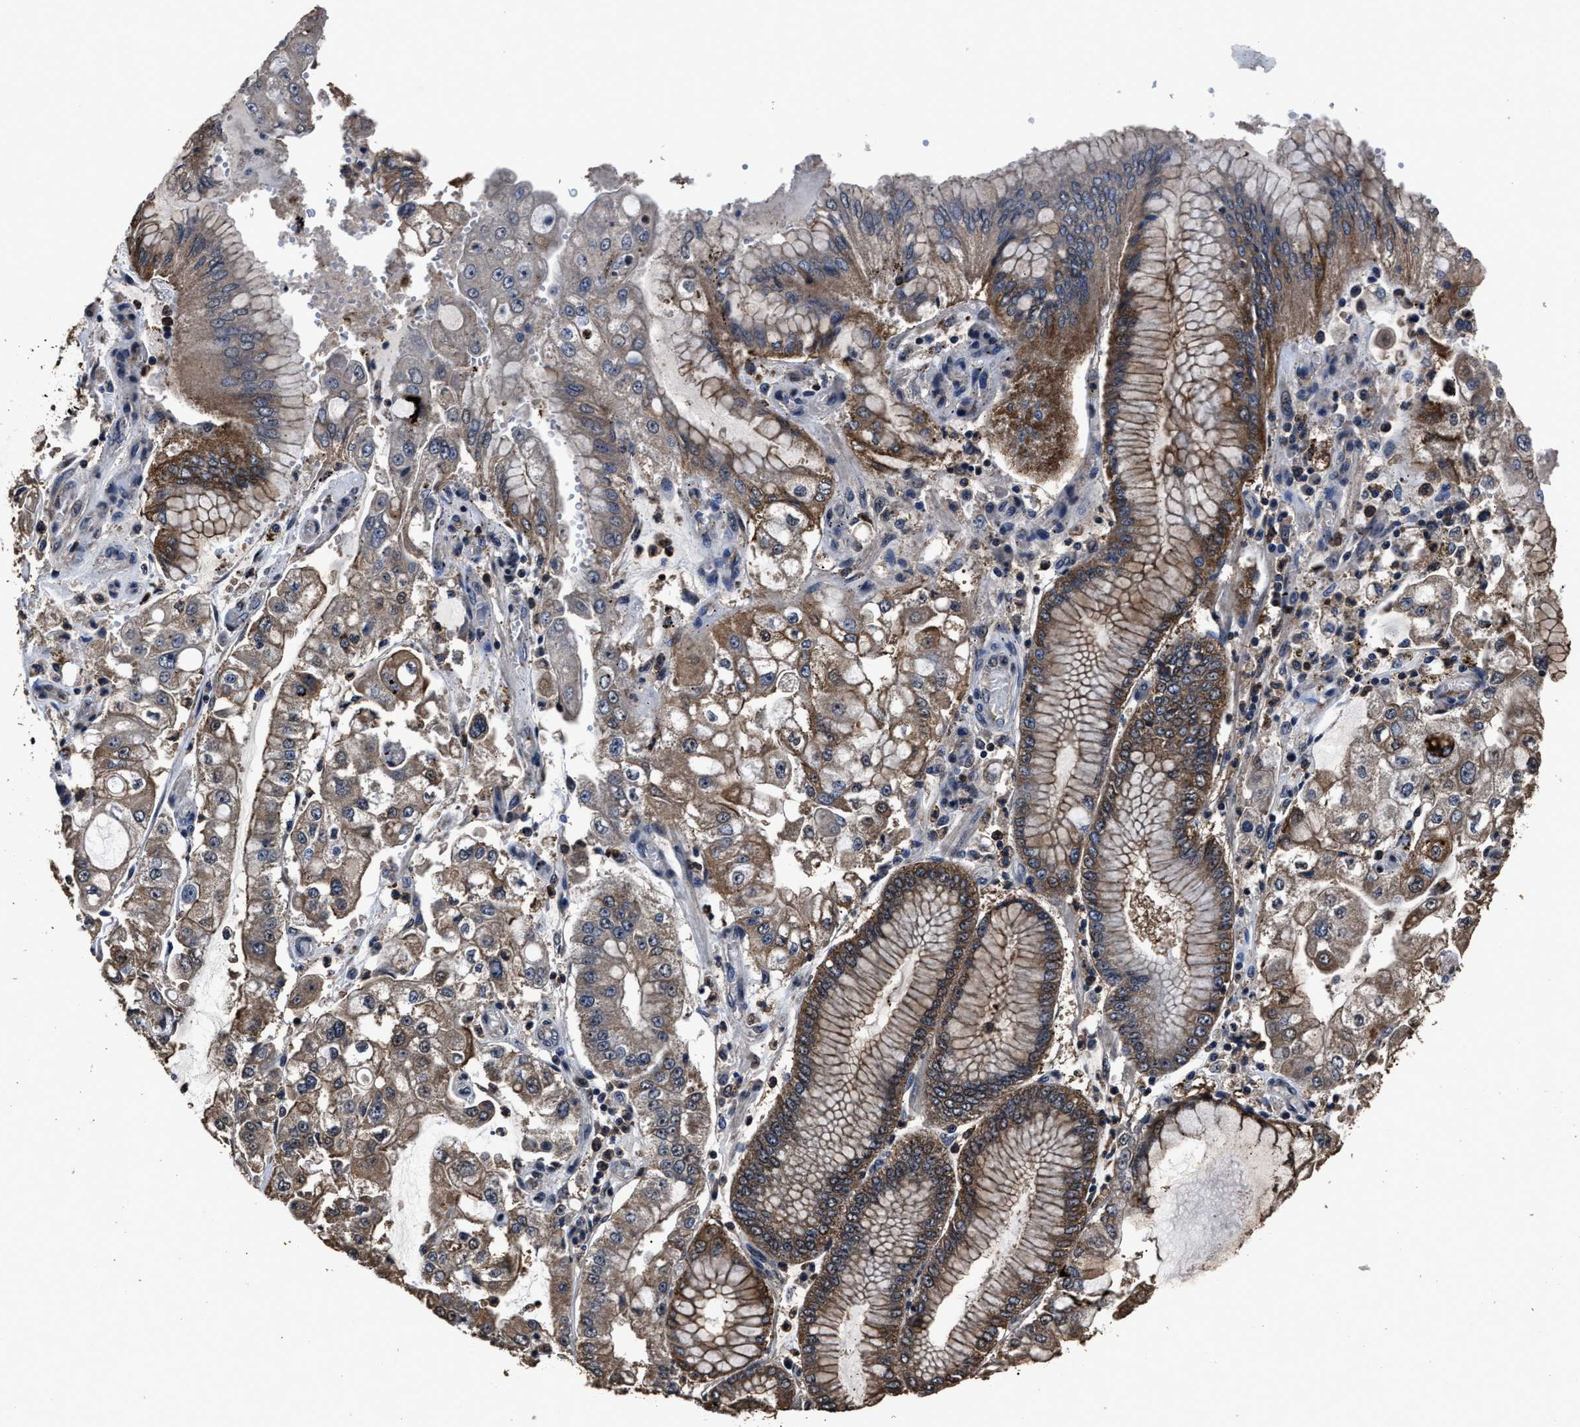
{"staining": {"intensity": "moderate", "quantity": ">75%", "location": "cytoplasmic/membranous"}, "tissue": "stomach cancer", "cell_type": "Tumor cells", "image_type": "cancer", "snomed": [{"axis": "morphology", "description": "Adenocarcinoma, NOS"}, {"axis": "topography", "description": "Stomach"}], "caption": "Protein staining of stomach cancer tissue demonstrates moderate cytoplasmic/membranous staining in approximately >75% of tumor cells.", "gene": "RSBN1L", "patient": {"sex": "male", "age": 76}}